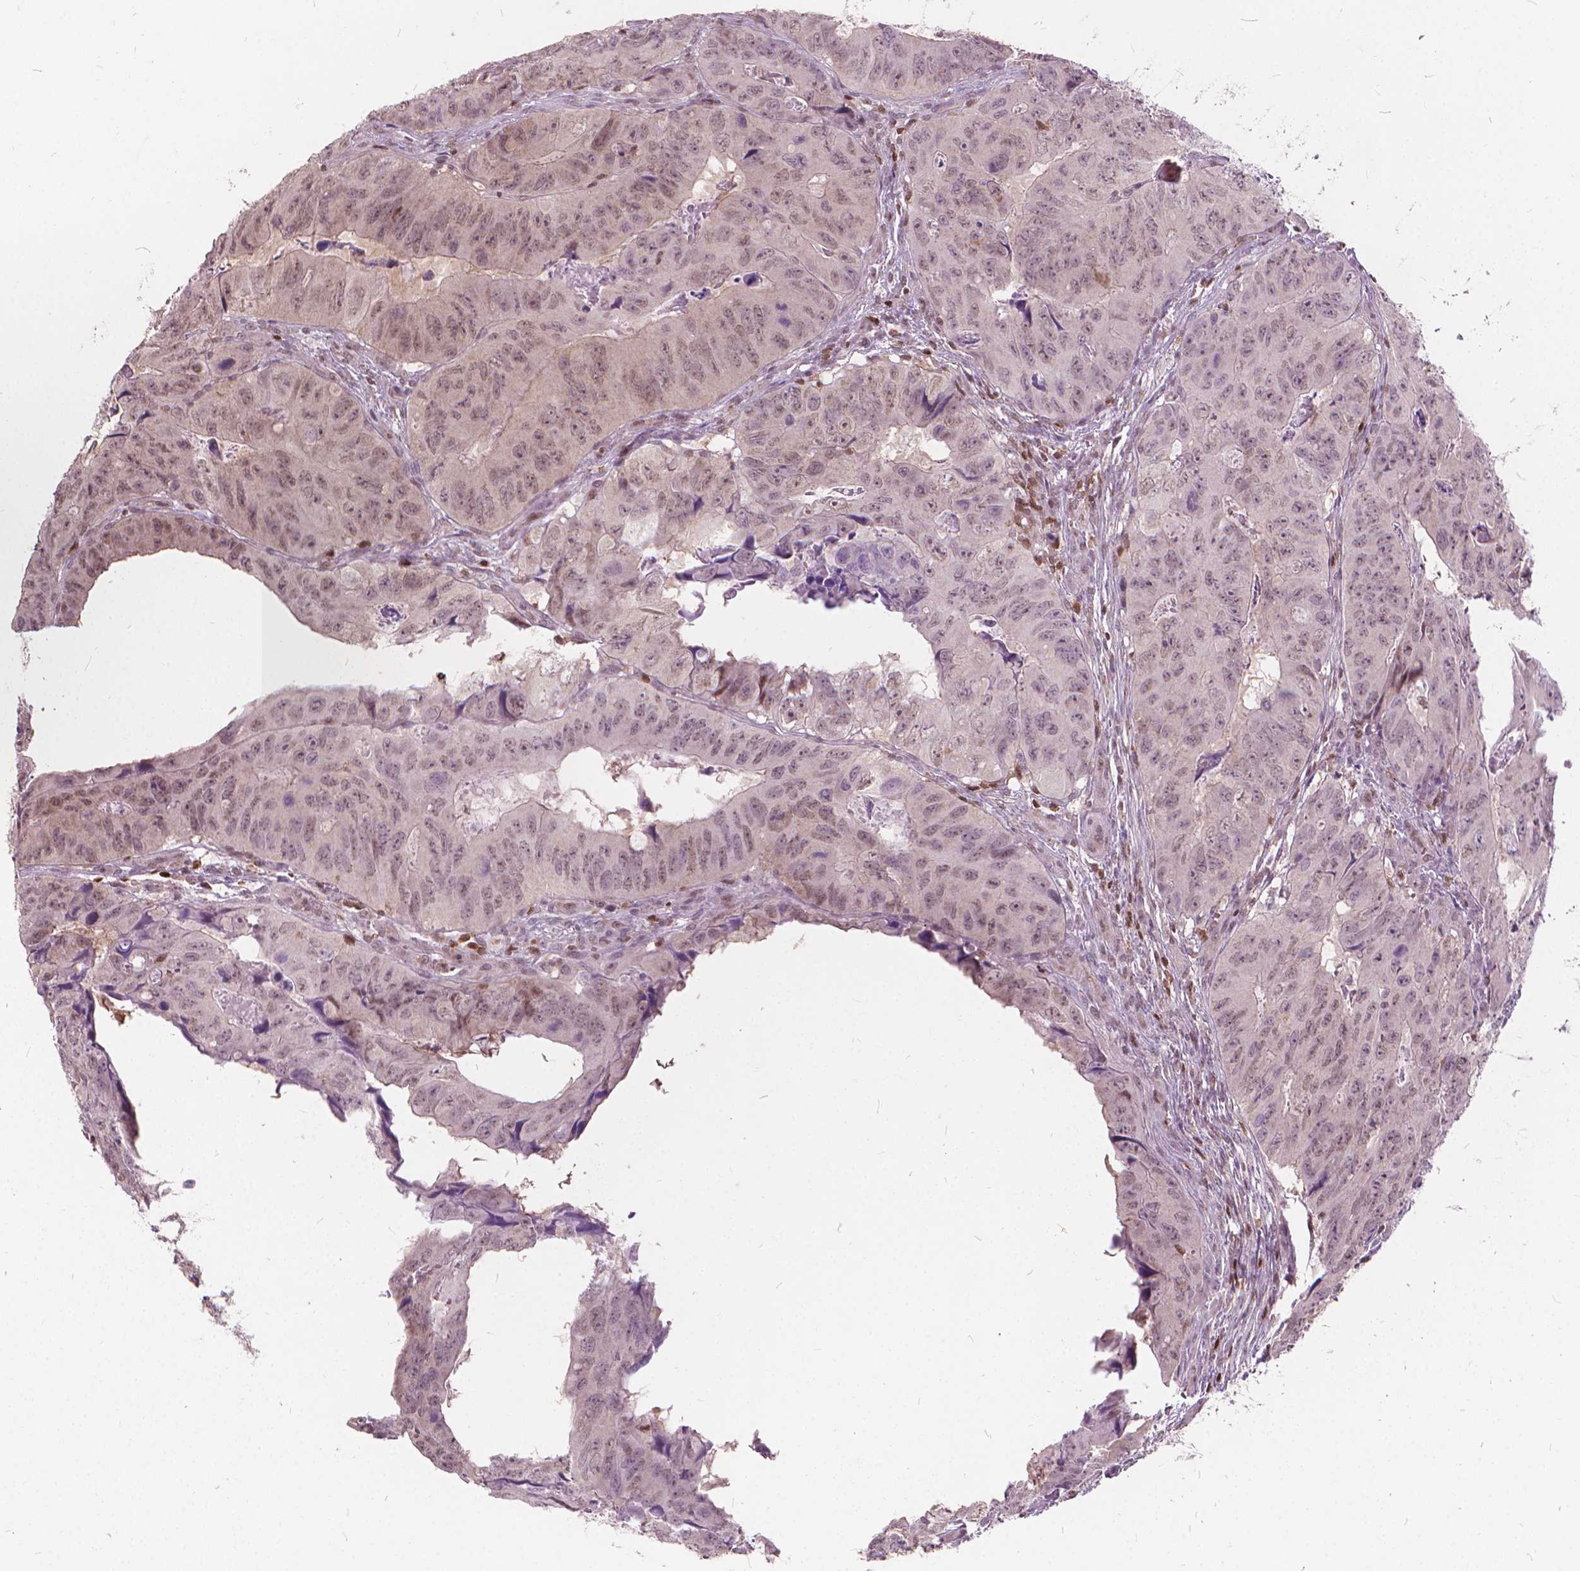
{"staining": {"intensity": "weak", "quantity": "25%-75%", "location": "nuclear"}, "tissue": "colorectal cancer", "cell_type": "Tumor cells", "image_type": "cancer", "snomed": [{"axis": "morphology", "description": "Adenocarcinoma, NOS"}, {"axis": "topography", "description": "Colon"}], "caption": "A histopathology image of colorectal adenocarcinoma stained for a protein exhibits weak nuclear brown staining in tumor cells.", "gene": "STAT5B", "patient": {"sex": "male", "age": 79}}